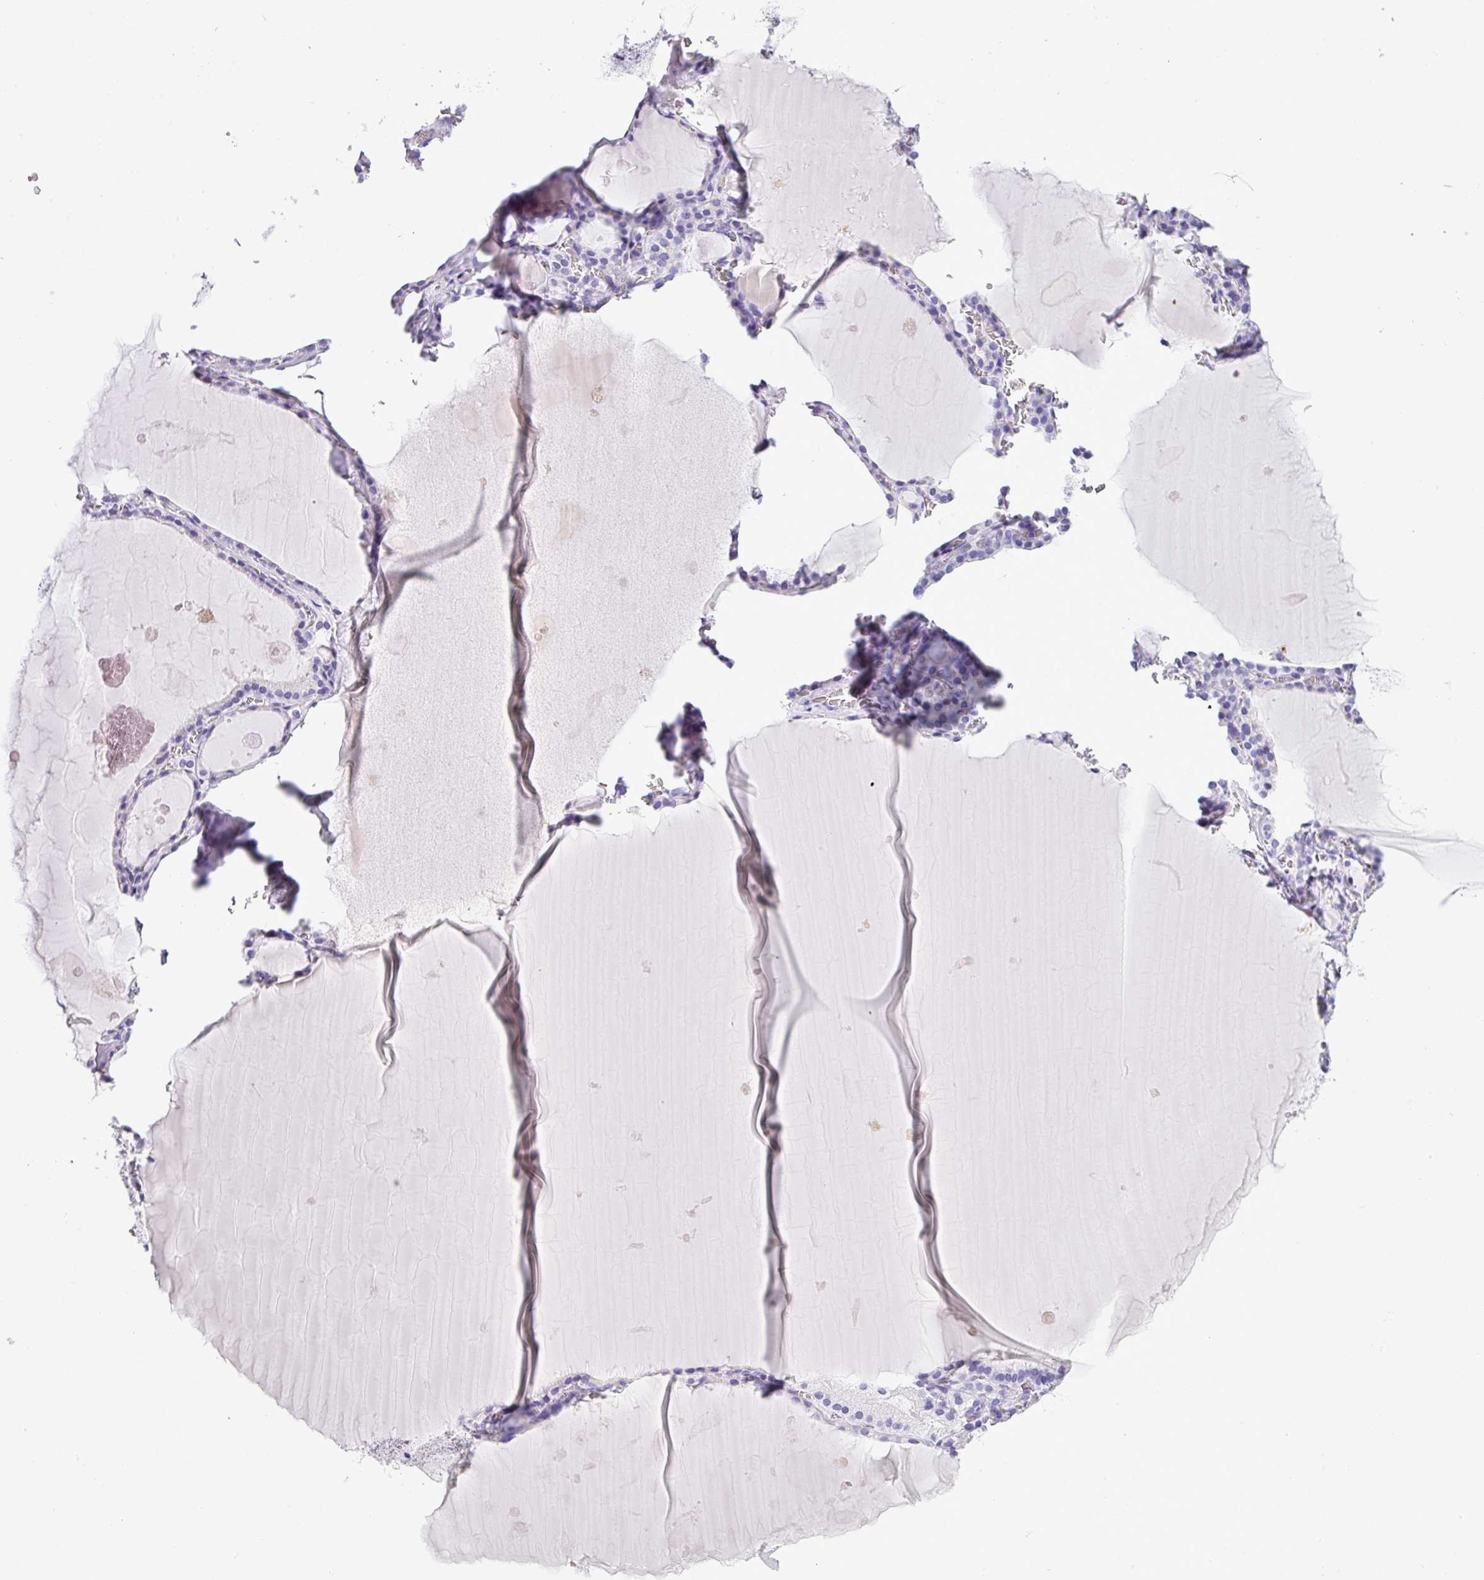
{"staining": {"intensity": "negative", "quantity": "none", "location": "none"}, "tissue": "thyroid gland", "cell_type": "Glandular cells", "image_type": "normal", "snomed": [{"axis": "morphology", "description": "Normal tissue, NOS"}, {"axis": "topography", "description": "Thyroid gland"}], "caption": "Thyroid gland stained for a protein using IHC exhibits no expression glandular cells.", "gene": "MUC21", "patient": {"sex": "male", "age": 56}}